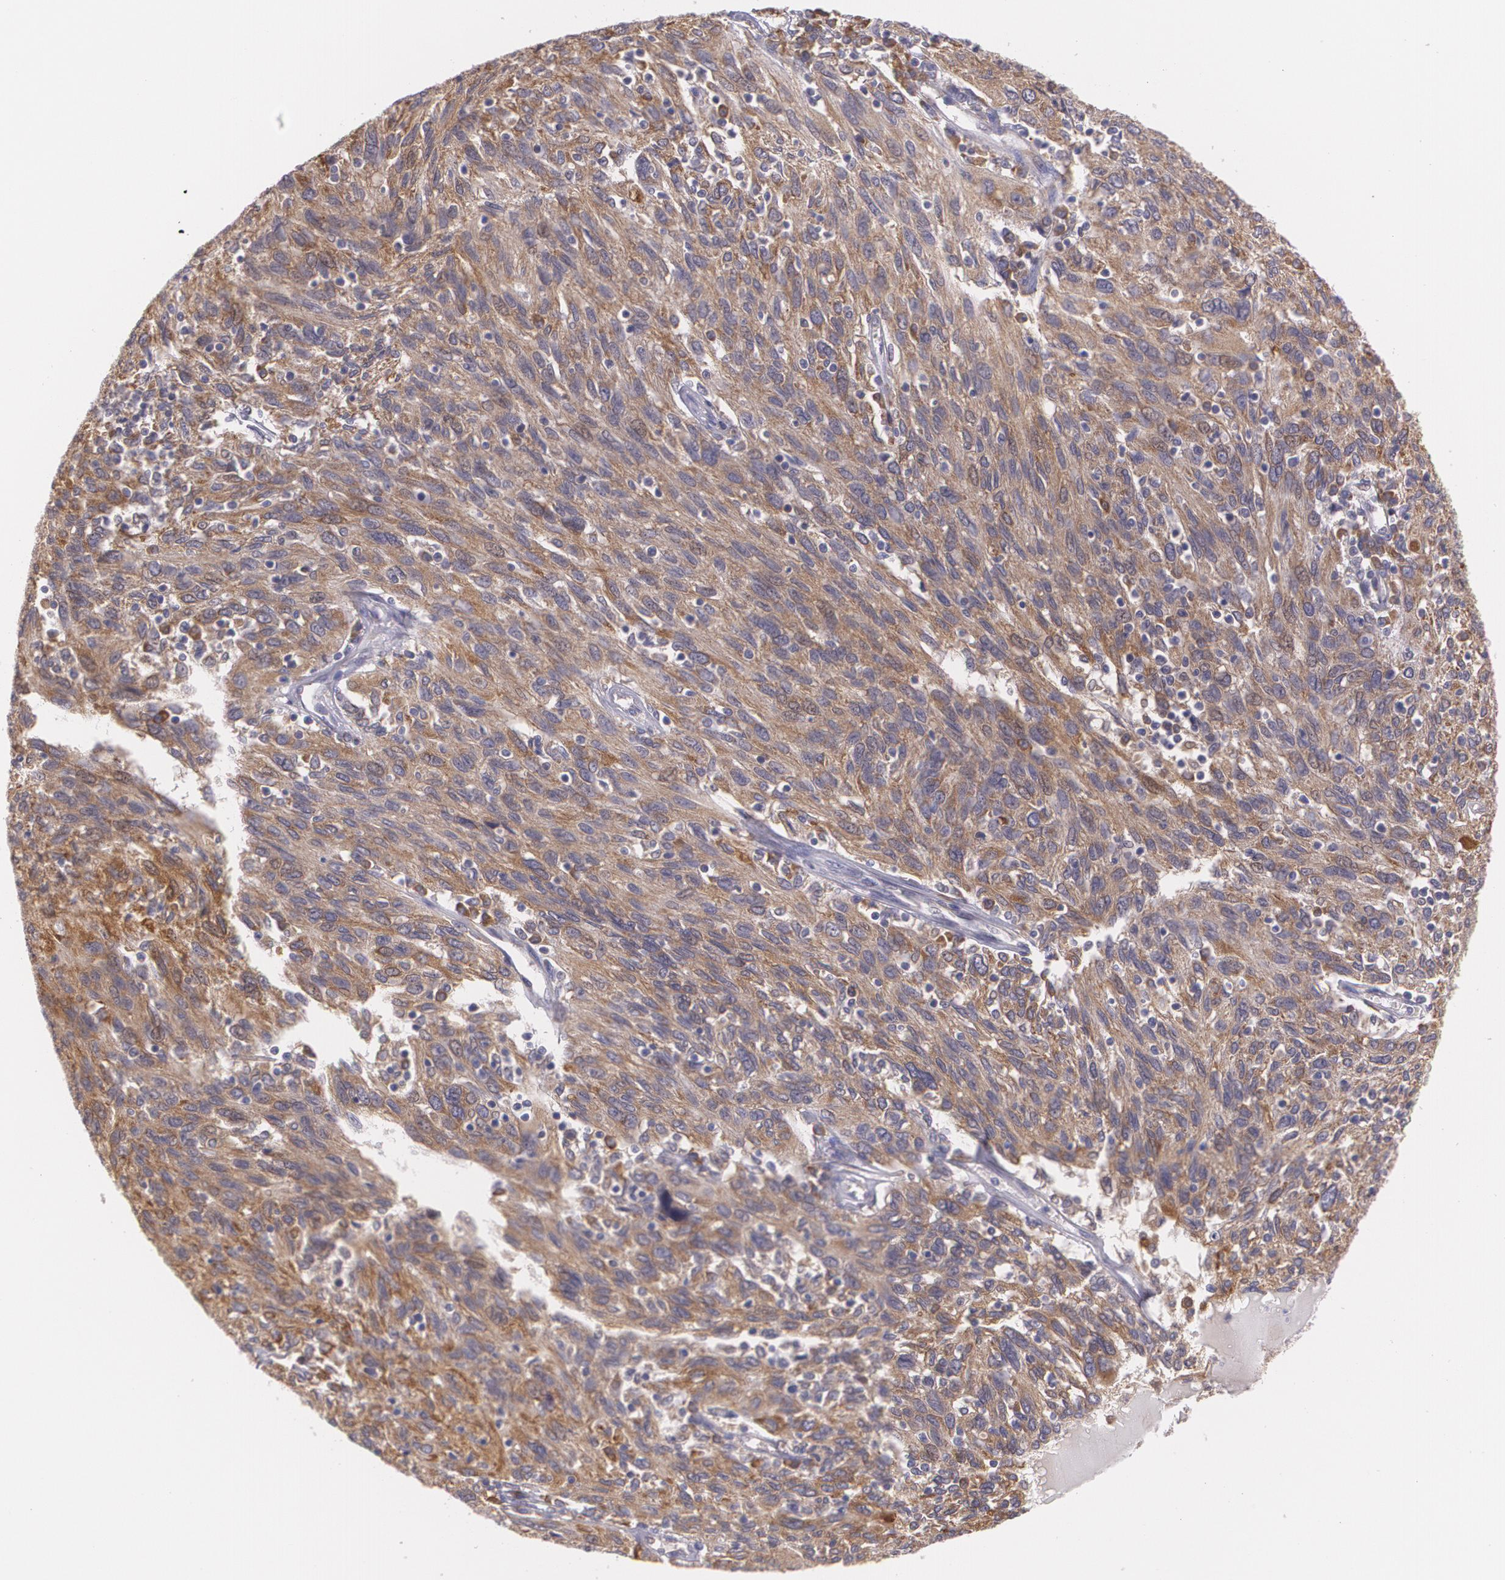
{"staining": {"intensity": "moderate", "quantity": ">75%", "location": "cytoplasmic/membranous"}, "tissue": "ovarian cancer", "cell_type": "Tumor cells", "image_type": "cancer", "snomed": [{"axis": "morphology", "description": "Carcinoma, endometroid"}, {"axis": "topography", "description": "Ovary"}], "caption": "Ovarian cancer was stained to show a protein in brown. There is medium levels of moderate cytoplasmic/membranous expression in about >75% of tumor cells.", "gene": "CCL17", "patient": {"sex": "female", "age": 50}}